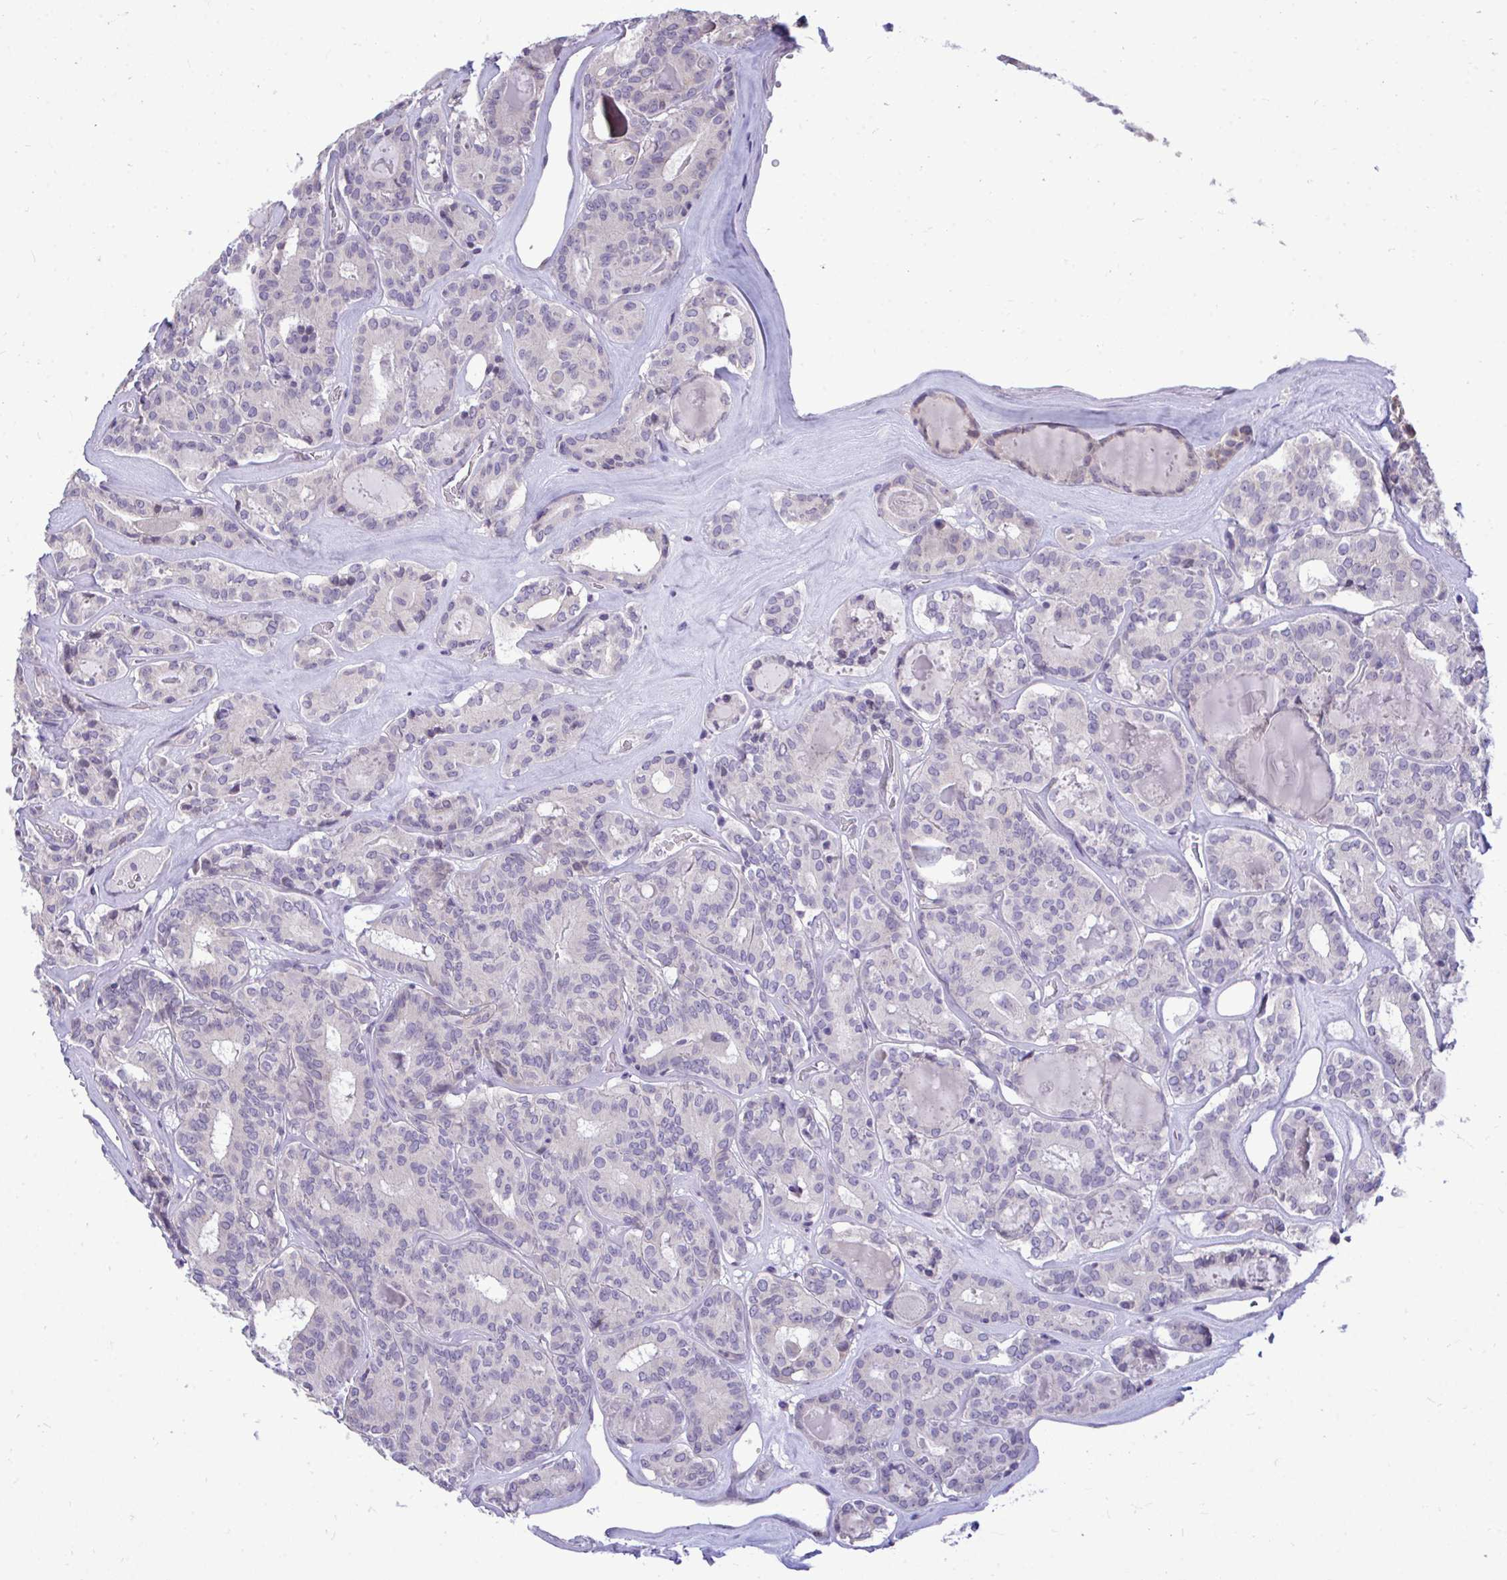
{"staining": {"intensity": "negative", "quantity": "none", "location": "none"}, "tissue": "thyroid cancer", "cell_type": "Tumor cells", "image_type": "cancer", "snomed": [{"axis": "morphology", "description": "Papillary adenocarcinoma, NOS"}, {"axis": "topography", "description": "Thyroid gland"}], "caption": "An image of human papillary adenocarcinoma (thyroid) is negative for staining in tumor cells. The staining was performed using DAB (3,3'-diaminobenzidine) to visualize the protein expression in brown, while the nuclei were stained in blue with hematoxylin (Magnification: 20x).", "gene": "PIGK", "patient": {"sex": "female", "age": 72}}